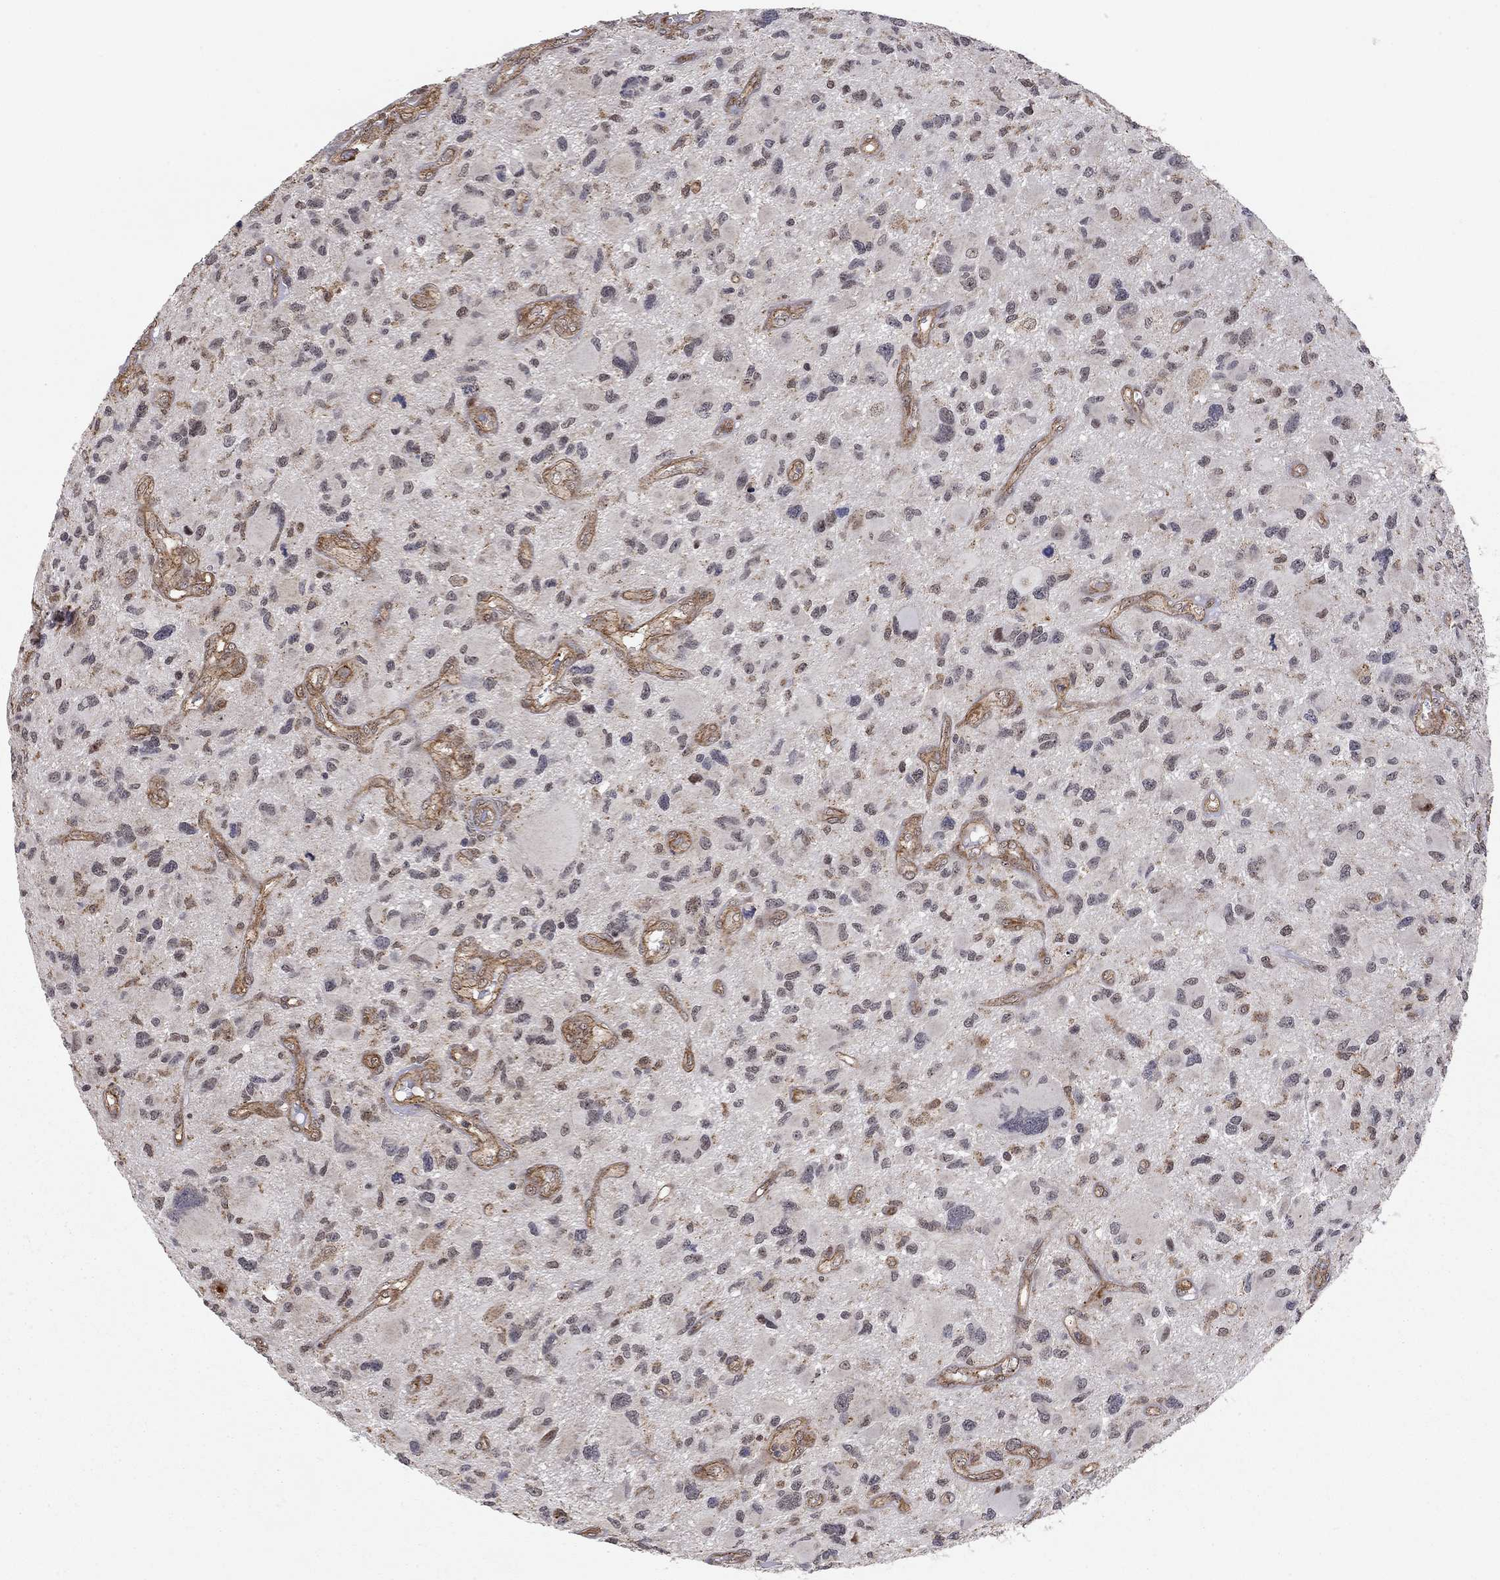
{"staining": {"intensity": "negative", "quantity": "none", "location": "none"}, "tissue": "glioma", "cell_type": "Tumor cells", "image_type": "cancer", "snomed": [{"axis": "morphology", "description": "Glioma, malignant, NOS"}, {"axis": "morphology", "description": "Glioma, malignant, High grade"}, {"axis": "topography", "description": "Brain"}], "caption": "Protein analysis of glioma exhibits no significant positivity in tumor cells.", "gene": "TDP1", "patient": {"sex": "female", "age": 71}}